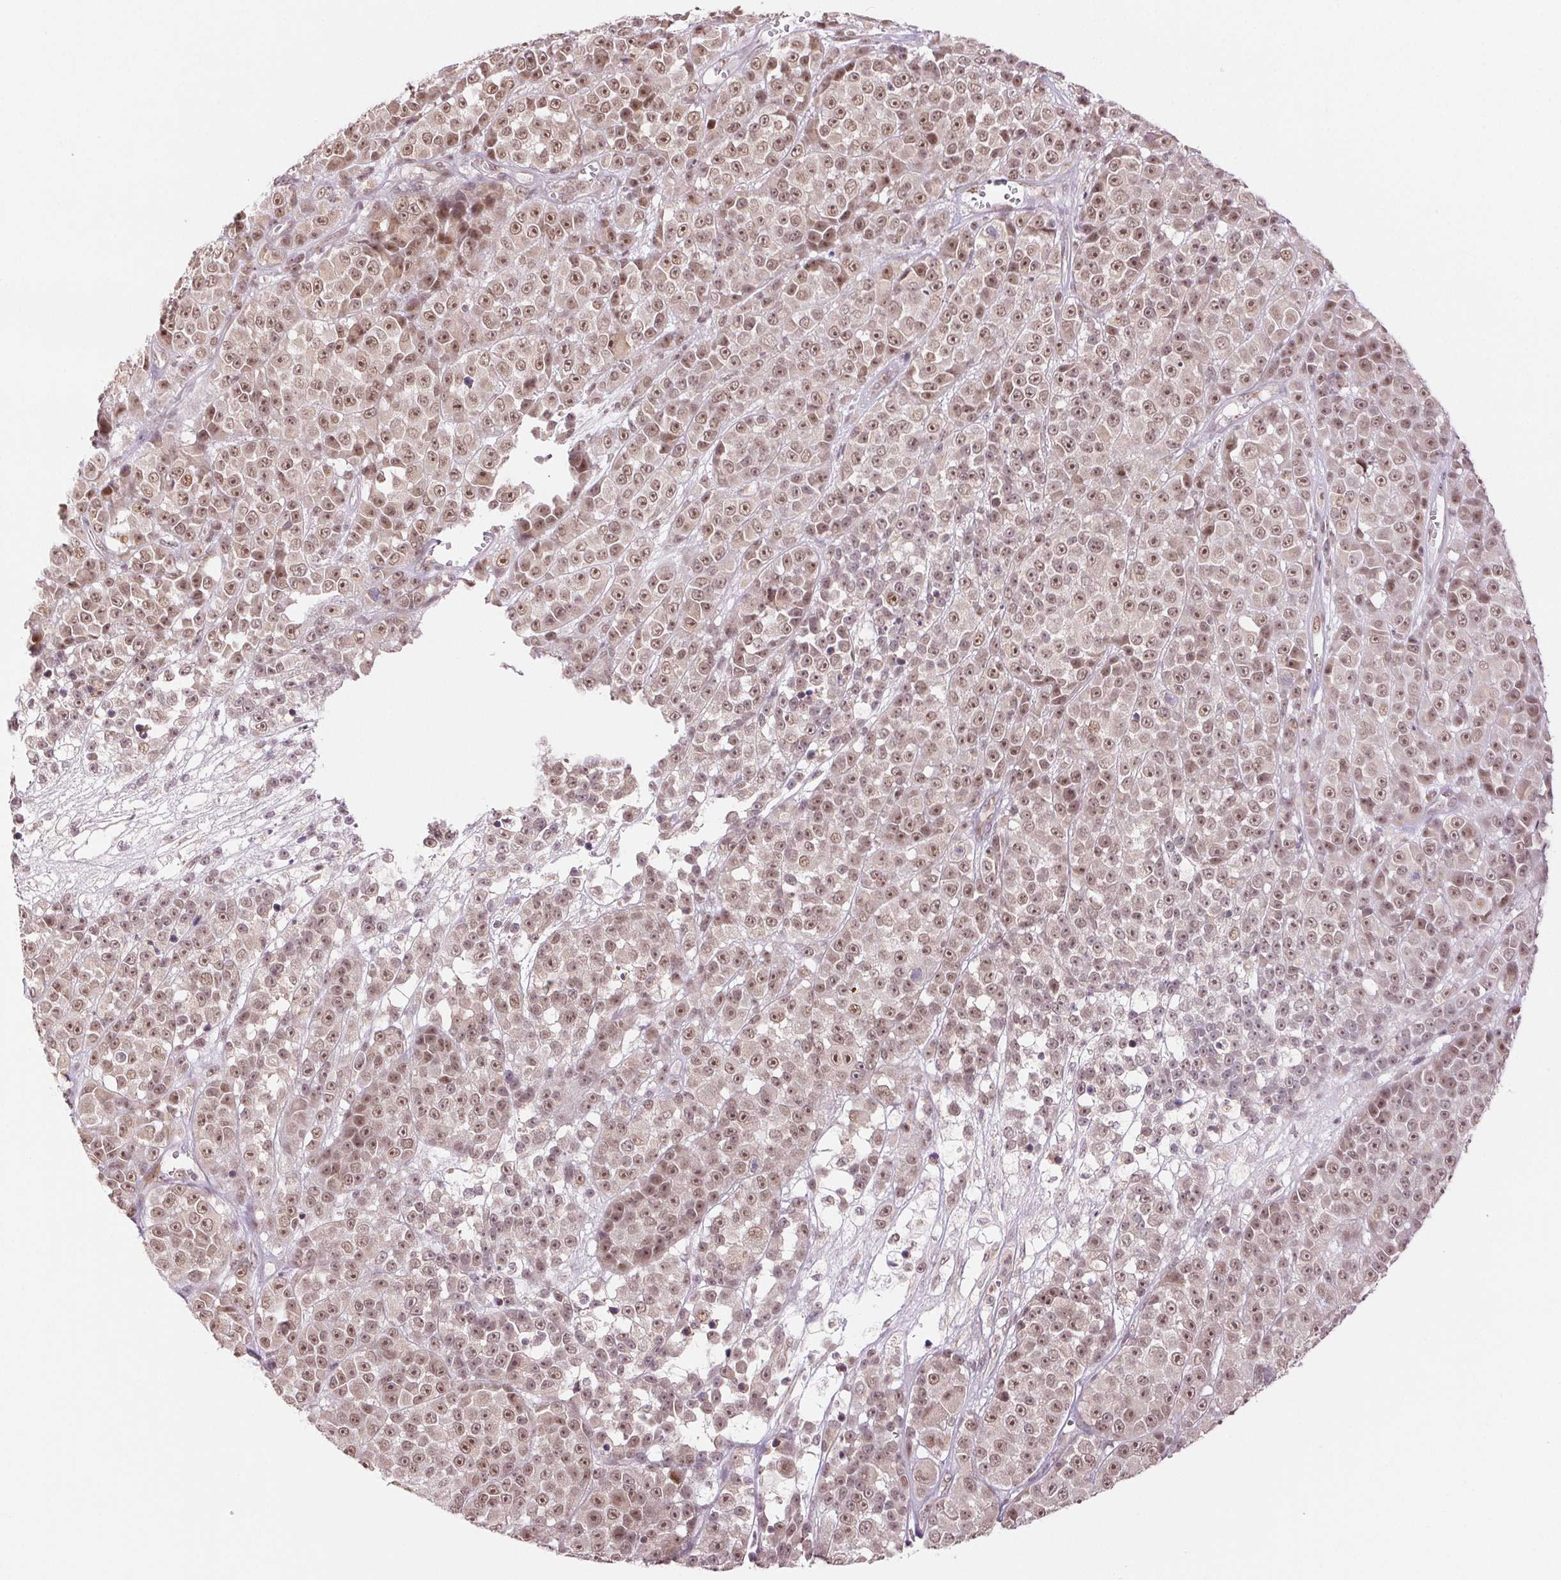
{"staining": {"intensity": "weak", "quantity": ">75%", "location": "nuclear"}, "tissue": "melanoma", "cell_type": "Tumor cells", "image_type": "cancer", "snomed": [{"axis": "morphology", "description": "Malignant melanoma, NOS"}, {"axis": "topography", "description": "Skin"}, {"axis": "topography", "description": "Skin of back"}], "caption": "Tumor cells display weak nuclear staining in about >75% of cells in melanoma.", "gene": "GRHL3", "patient": {"sex": "male", "age": 91}}